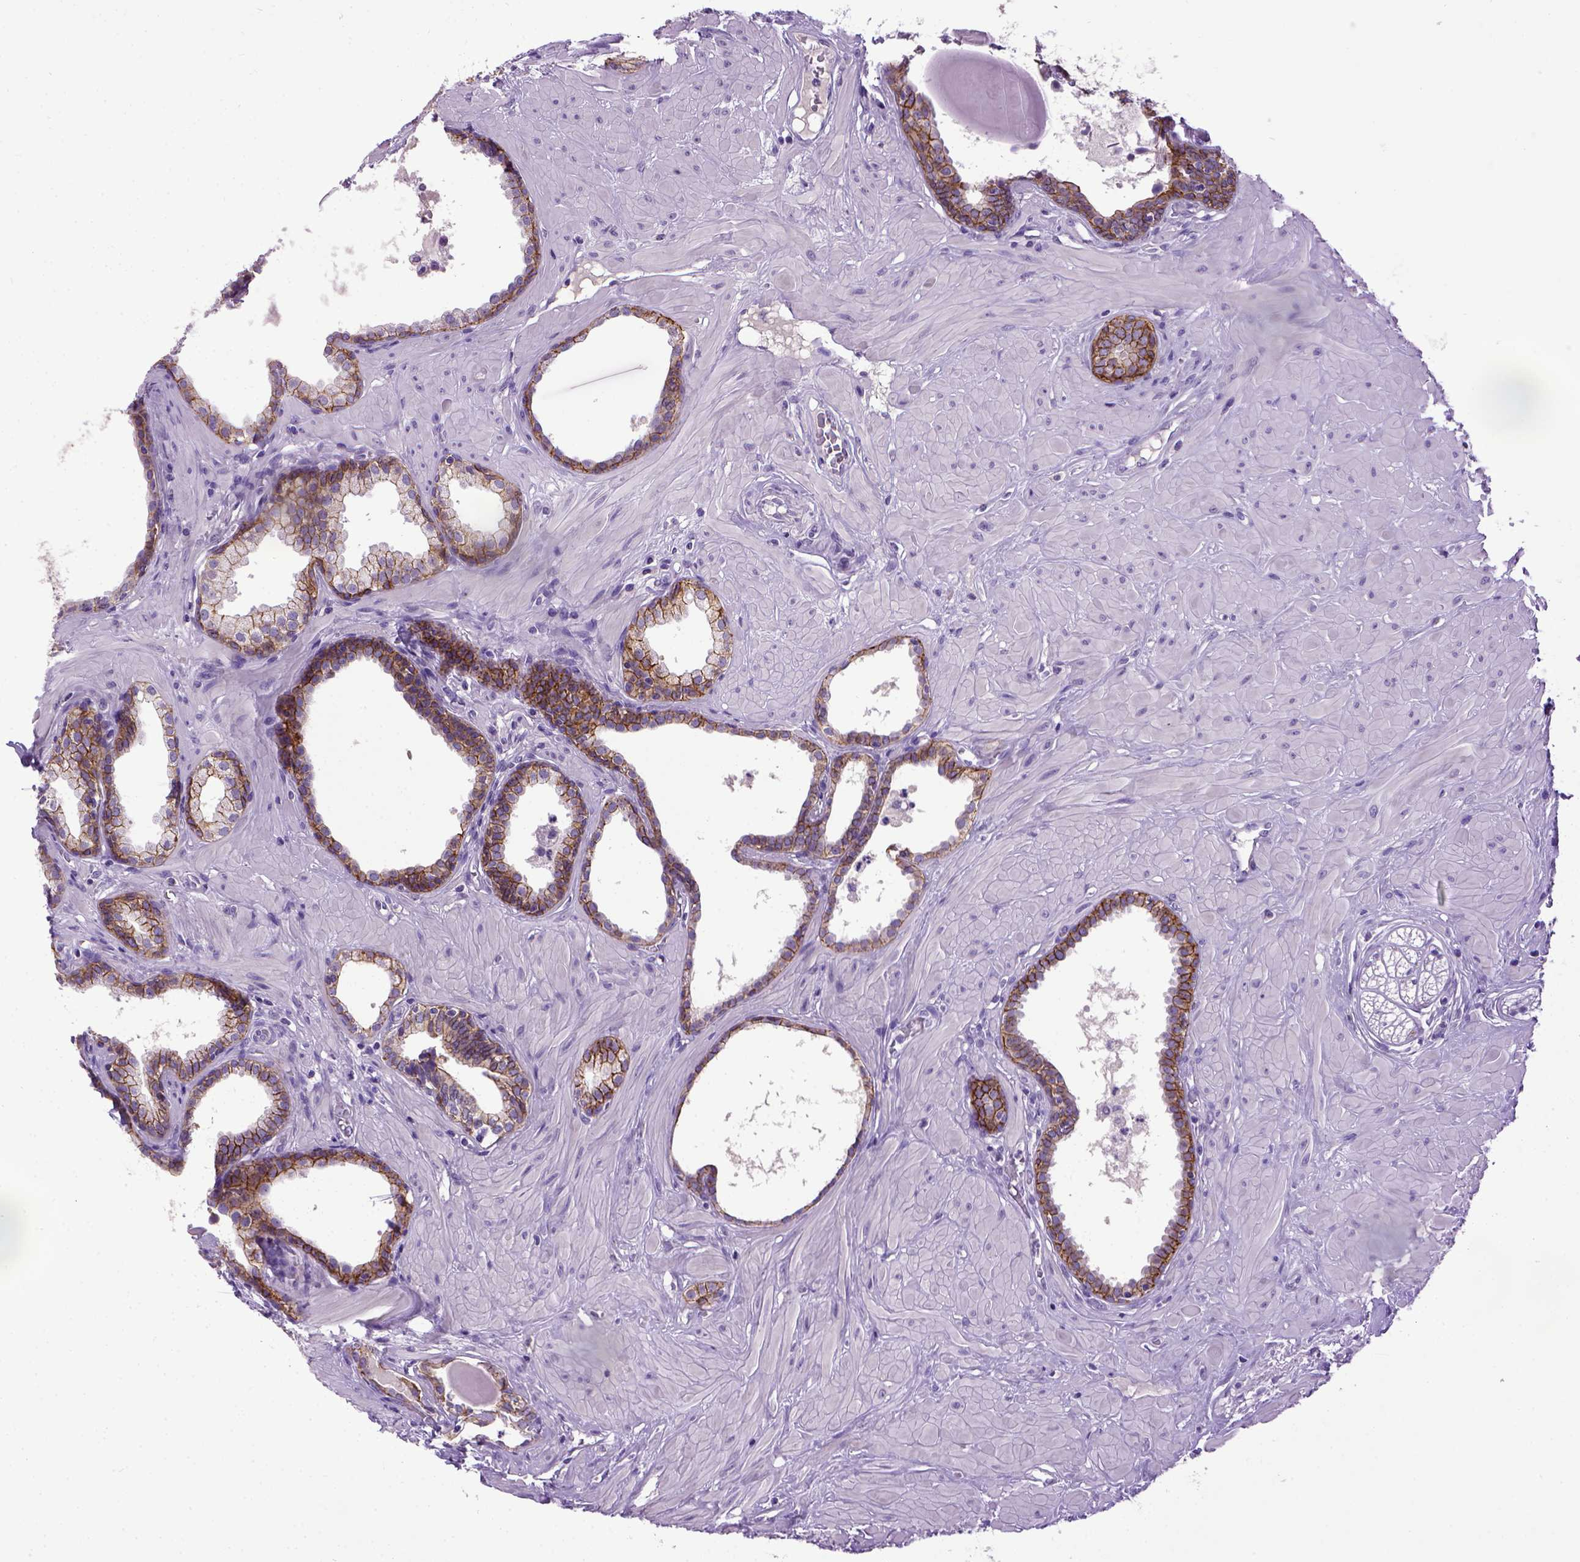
{"staining": {"intensity": "moderate", "quantity": ">75%", "location": "cytoplasmic/membranous"}, "tissue": "prostate", "cell_type": "Glandular cells", "image_type": "normal", "snomed": [{"axis": "morphology", "description": "Normal tissue, NOS"}, {"axis": "topography", "description": "Prostate"}], "caption": "Immunohistochemical staining of unremarkable prostate displays medium levels of moderate cytoplasmic/membranous expression in about >75% of glandular cells. The protein is stained brown, and the nuclei are stained in blue (DAB (3,3'-diaminobenzidine) IHC with brightfield microscopy, high magnification).", "gene": "CDH1", "patient": {"sex": "male", "age": 48}}